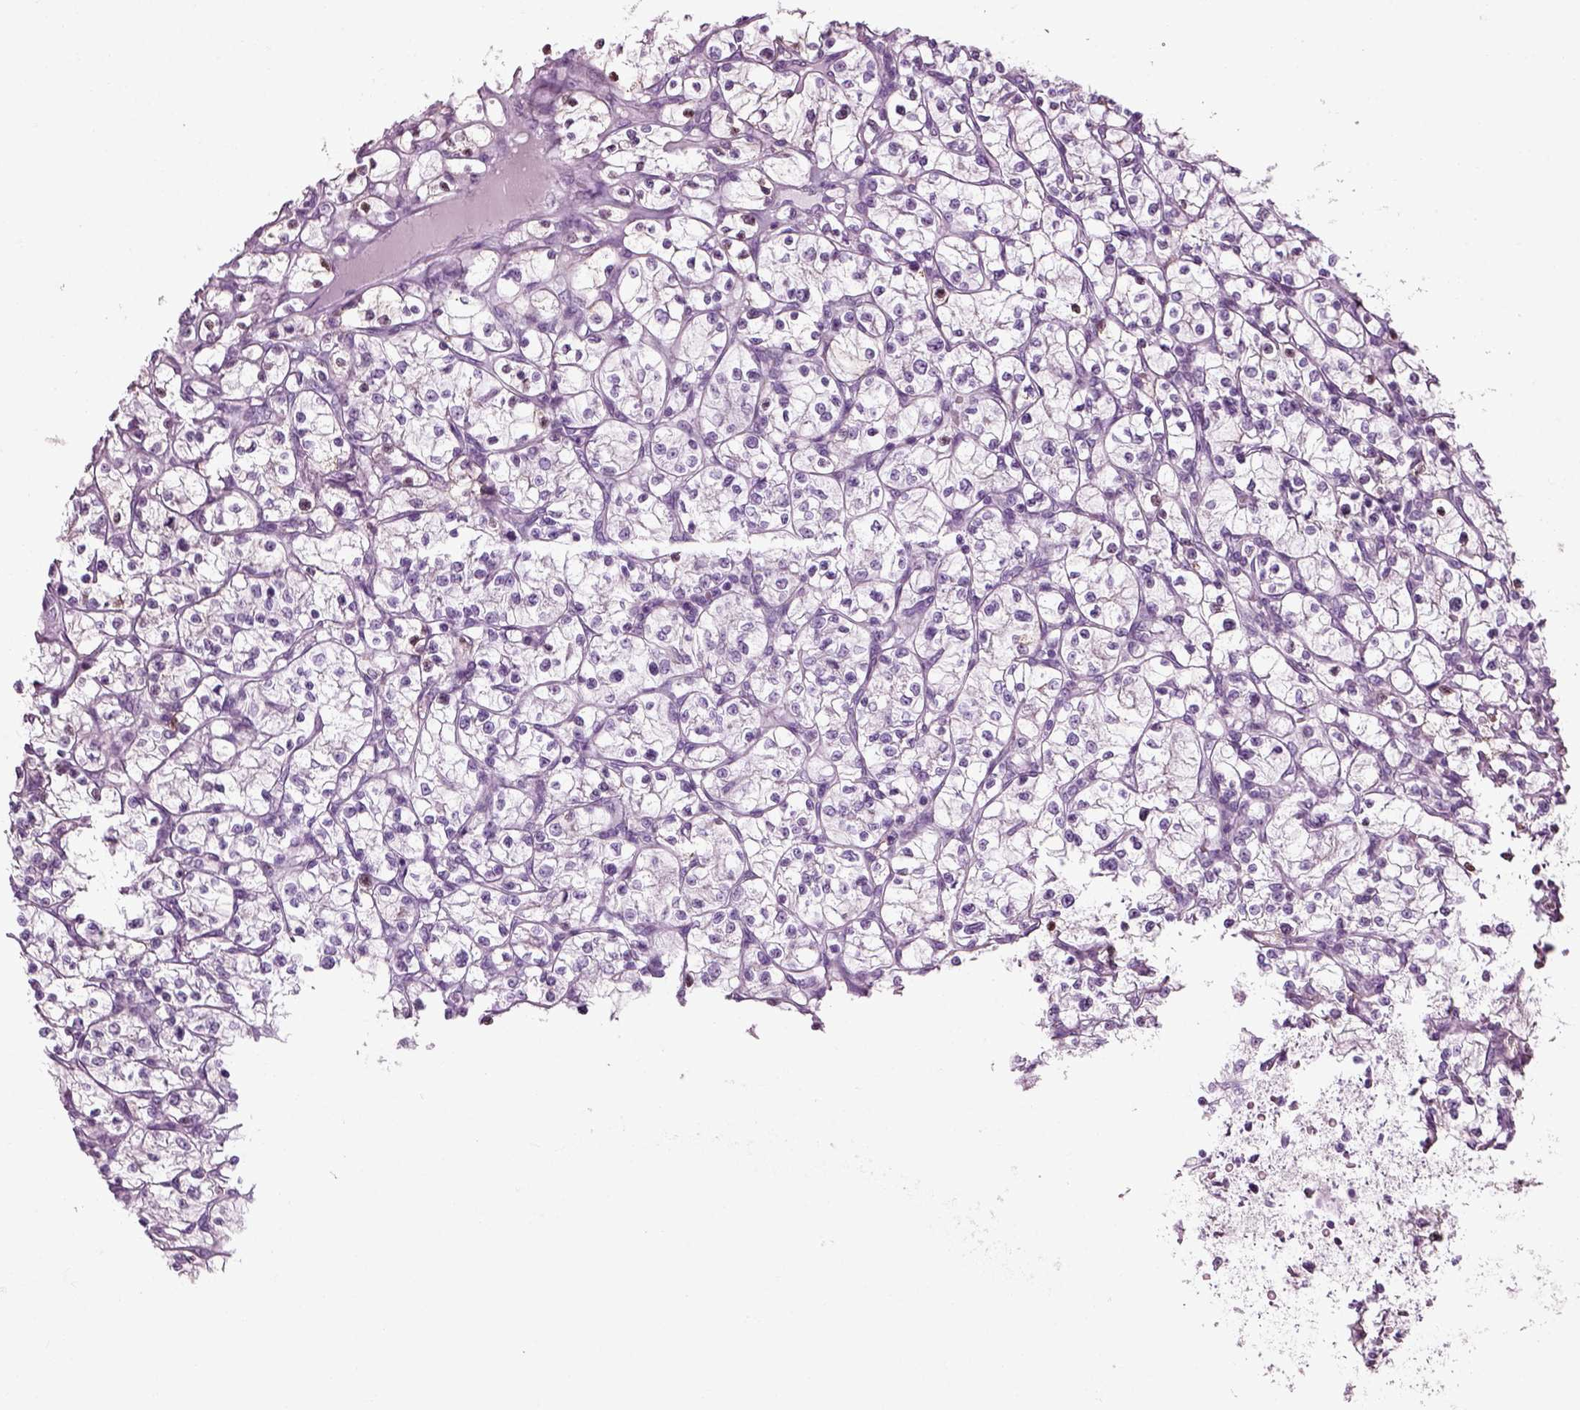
{"staining": {"intensity": "negative", "quantity": "none", "location": "none"}, "tissue": "renal cancer", "cell_type": "Tumor cells", "image_type": "cancer", "snomed": [{"axis": "morphology", "description": "Adenocarcinoma, NOS"}, {"axis": "topography", "description": "Kidney"}], "caption": "Renal cancer was stained to show a protein in brown. There is no significant expression in tumor cells.", "gene": "SLC26A8", "patient": {"sex": "female", "age": 64}}